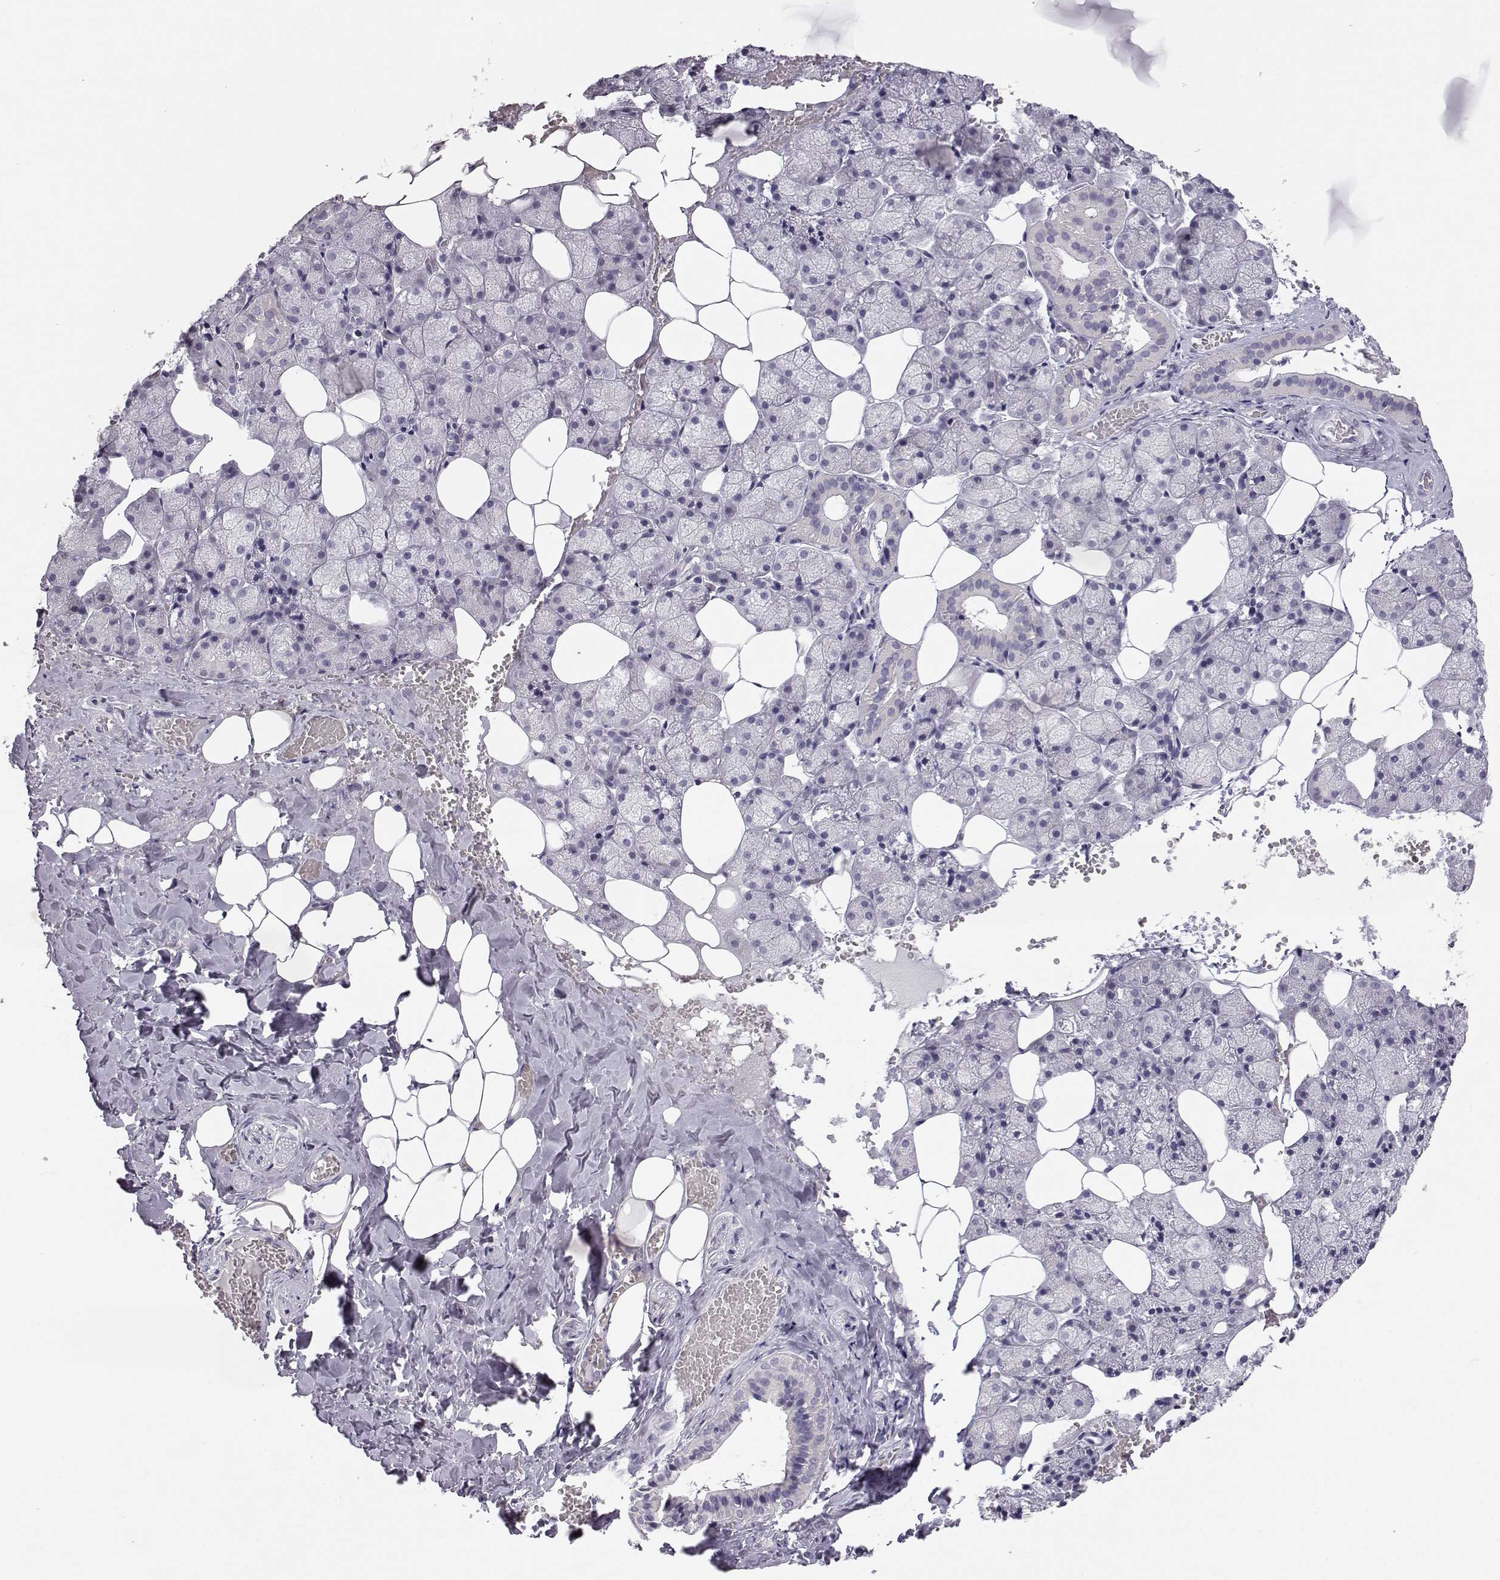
{"staining": {"intensity": "negative", "quantity": "none", "location": "none"}, "tissue": "salivary gland", "cell_type": "Glandular cells", "image_type": "normal", "snomed": [{"axis": "morphology", "description": "Normal tissue, NOS"}, {"axis": "topography", "description": "Salivary gland"}], "caption": "High power microscopy photomicrograph of an IHC histopathology image of benign salivary gland, revealing no significant staining in glandular cells.", "gene": "MYCBPAP", "patient": {"sex": "male", "age": 38}}